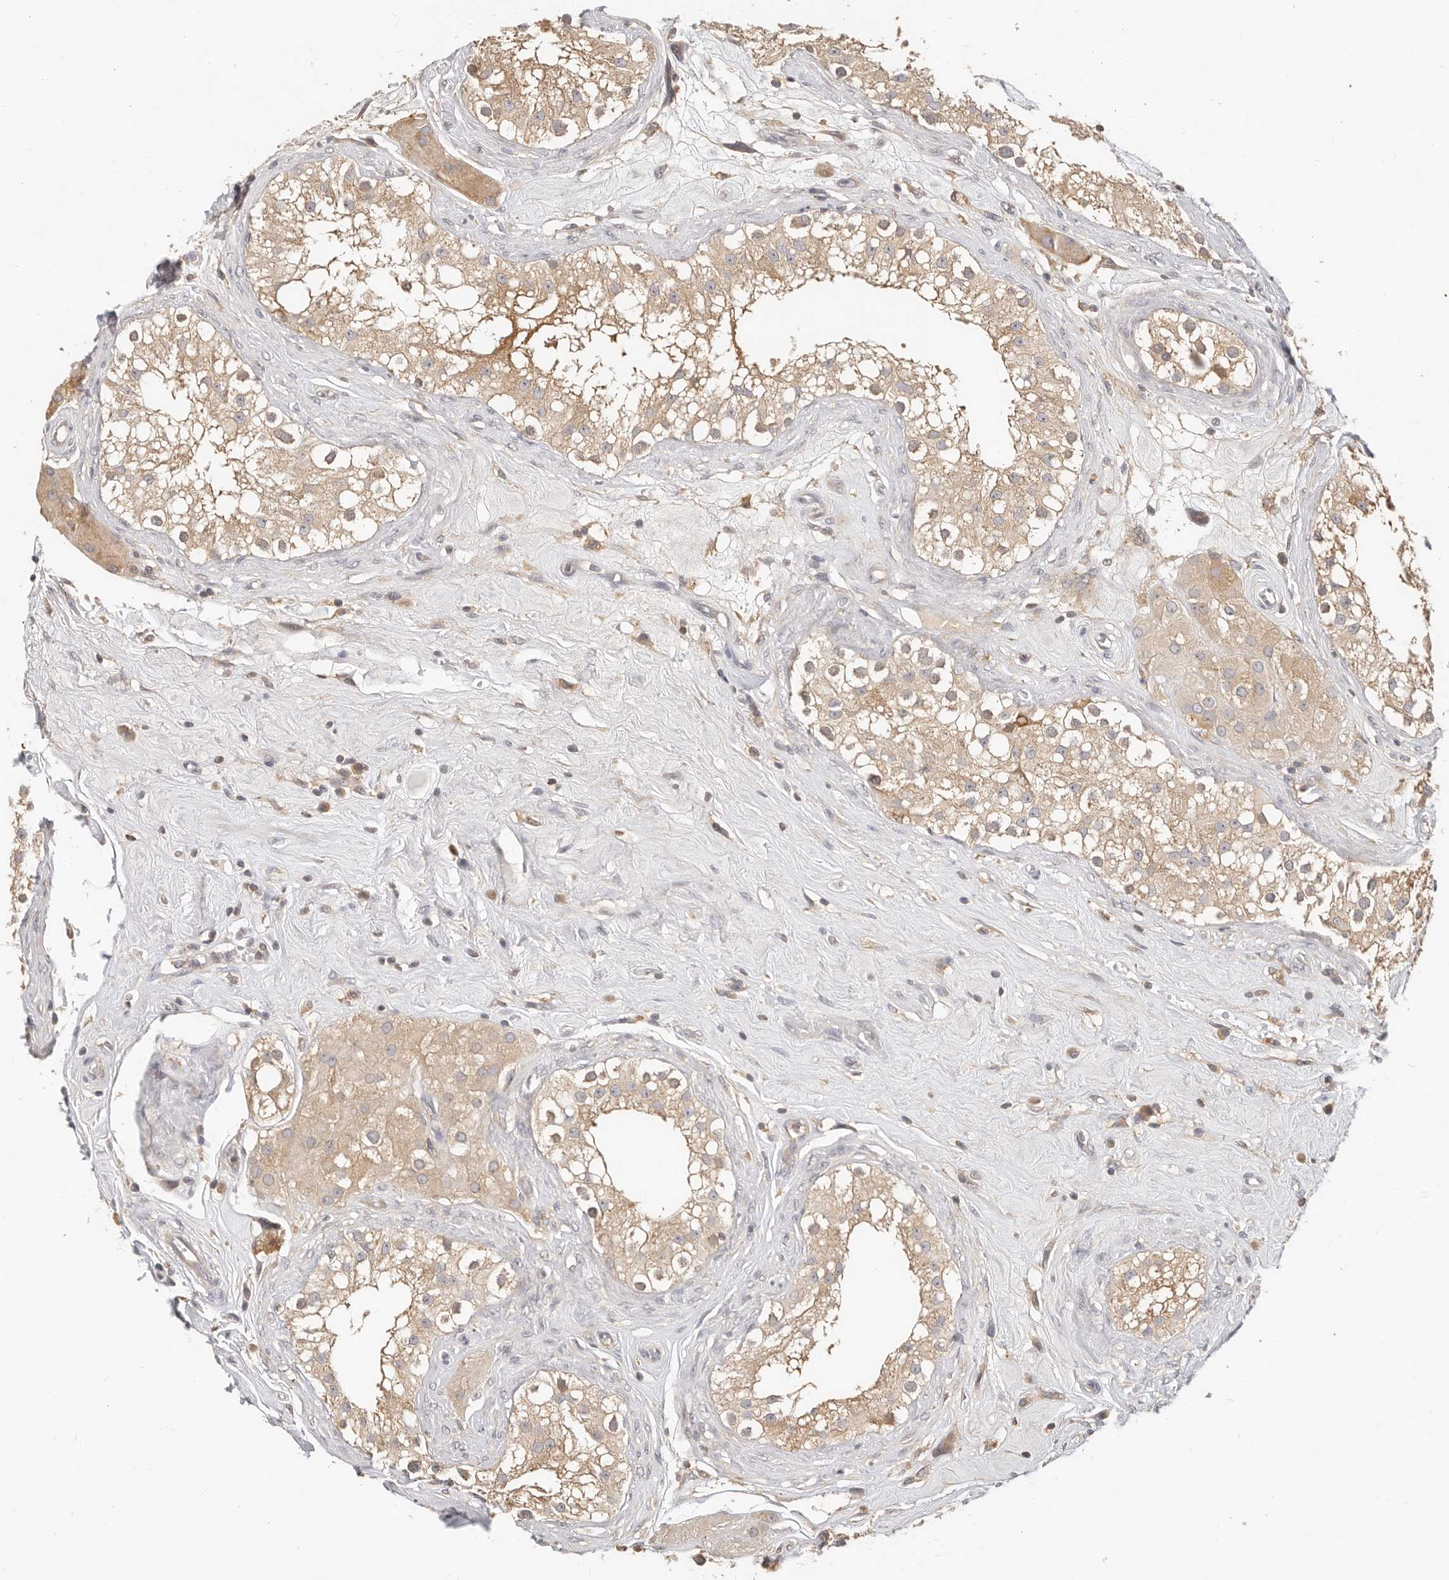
{"staining": {"intensity": "weak", "quantity": "25%-75%", "location": "cytoplasmic/membranous"}, "tissue": "testis", "cell_type": "Cells in seminiferous ducts", "image_type": "normal", "snomed": [{"axis": "morphology", "description": "Normal tissue, NOS"}, {"axis": "topography", "description": "Testis"}], "caption": "The histopathology image demonstrates immunohistochemical staining of unremarkable testis. There is weak cytoplasmic/membranous positivity is appreciated in about 25%-75% of cells in seminiferous ducts.", "gene": "DTNBP1", "patient": {"sex": "male", "age": 84}}